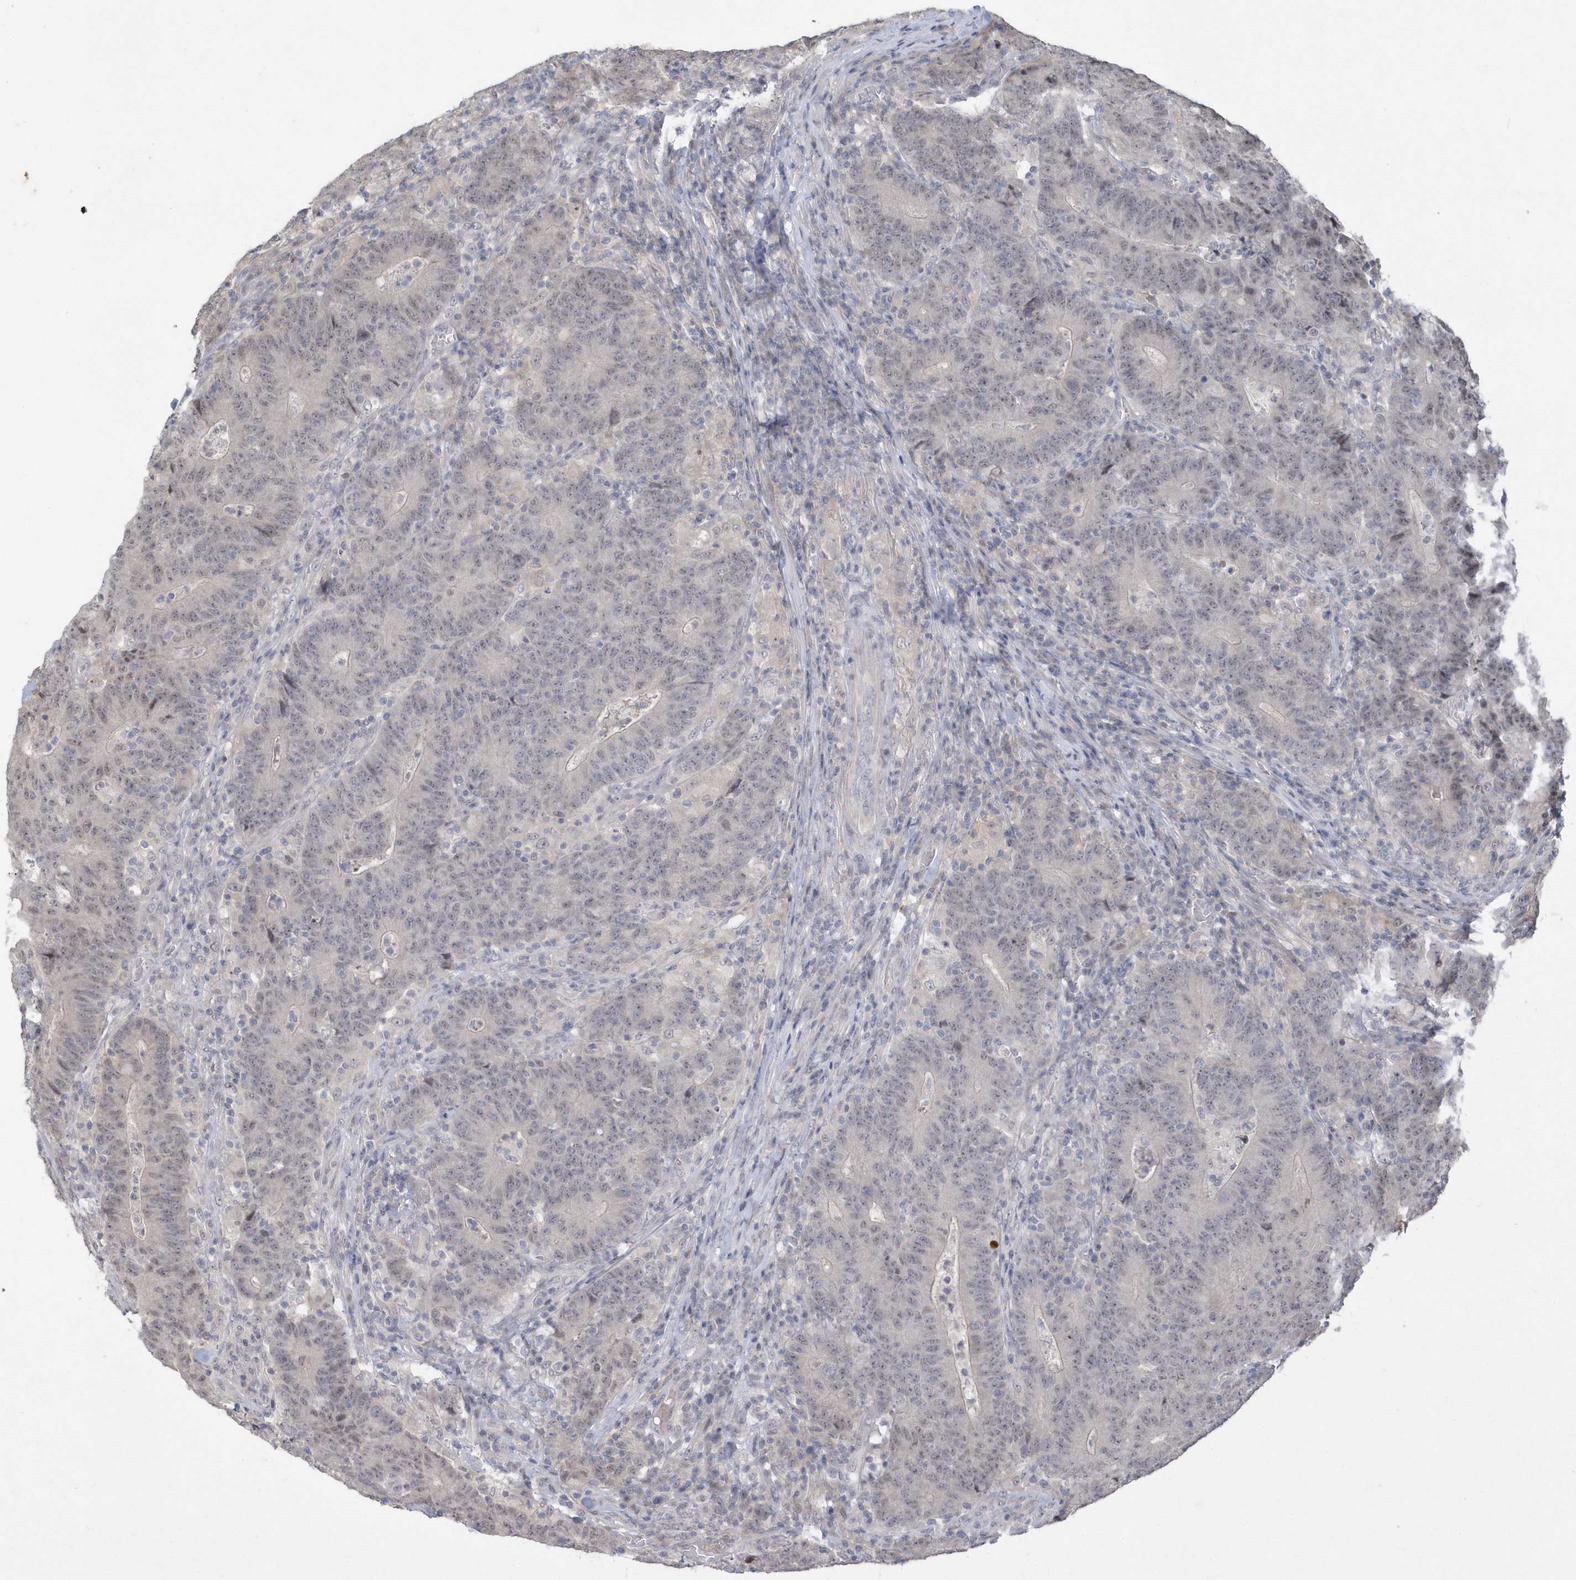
{"staining": {"intensity": "weak", "quantity": "25%-75%", "location": "nuclear"}, "tissue": "colorectal cancer", "cell_type": "Tumor cells", "image_type": "cancer", "snomed": [{"axis": "morphology", "description": "Normal tissue, NOS"}, {"axis": "morphology", "description": "Adenocarcinoma, NOS"}, {"axis": "topography", "description": "Colon"}], "caption": "The photomicrograph shows a brown stain indicating the presence of a protein in the nuclear of tumor cells in adenocarcinoma (colorectal).", "gene": "TSPEAR", "patient": {"sex": "female", "age": 75}}